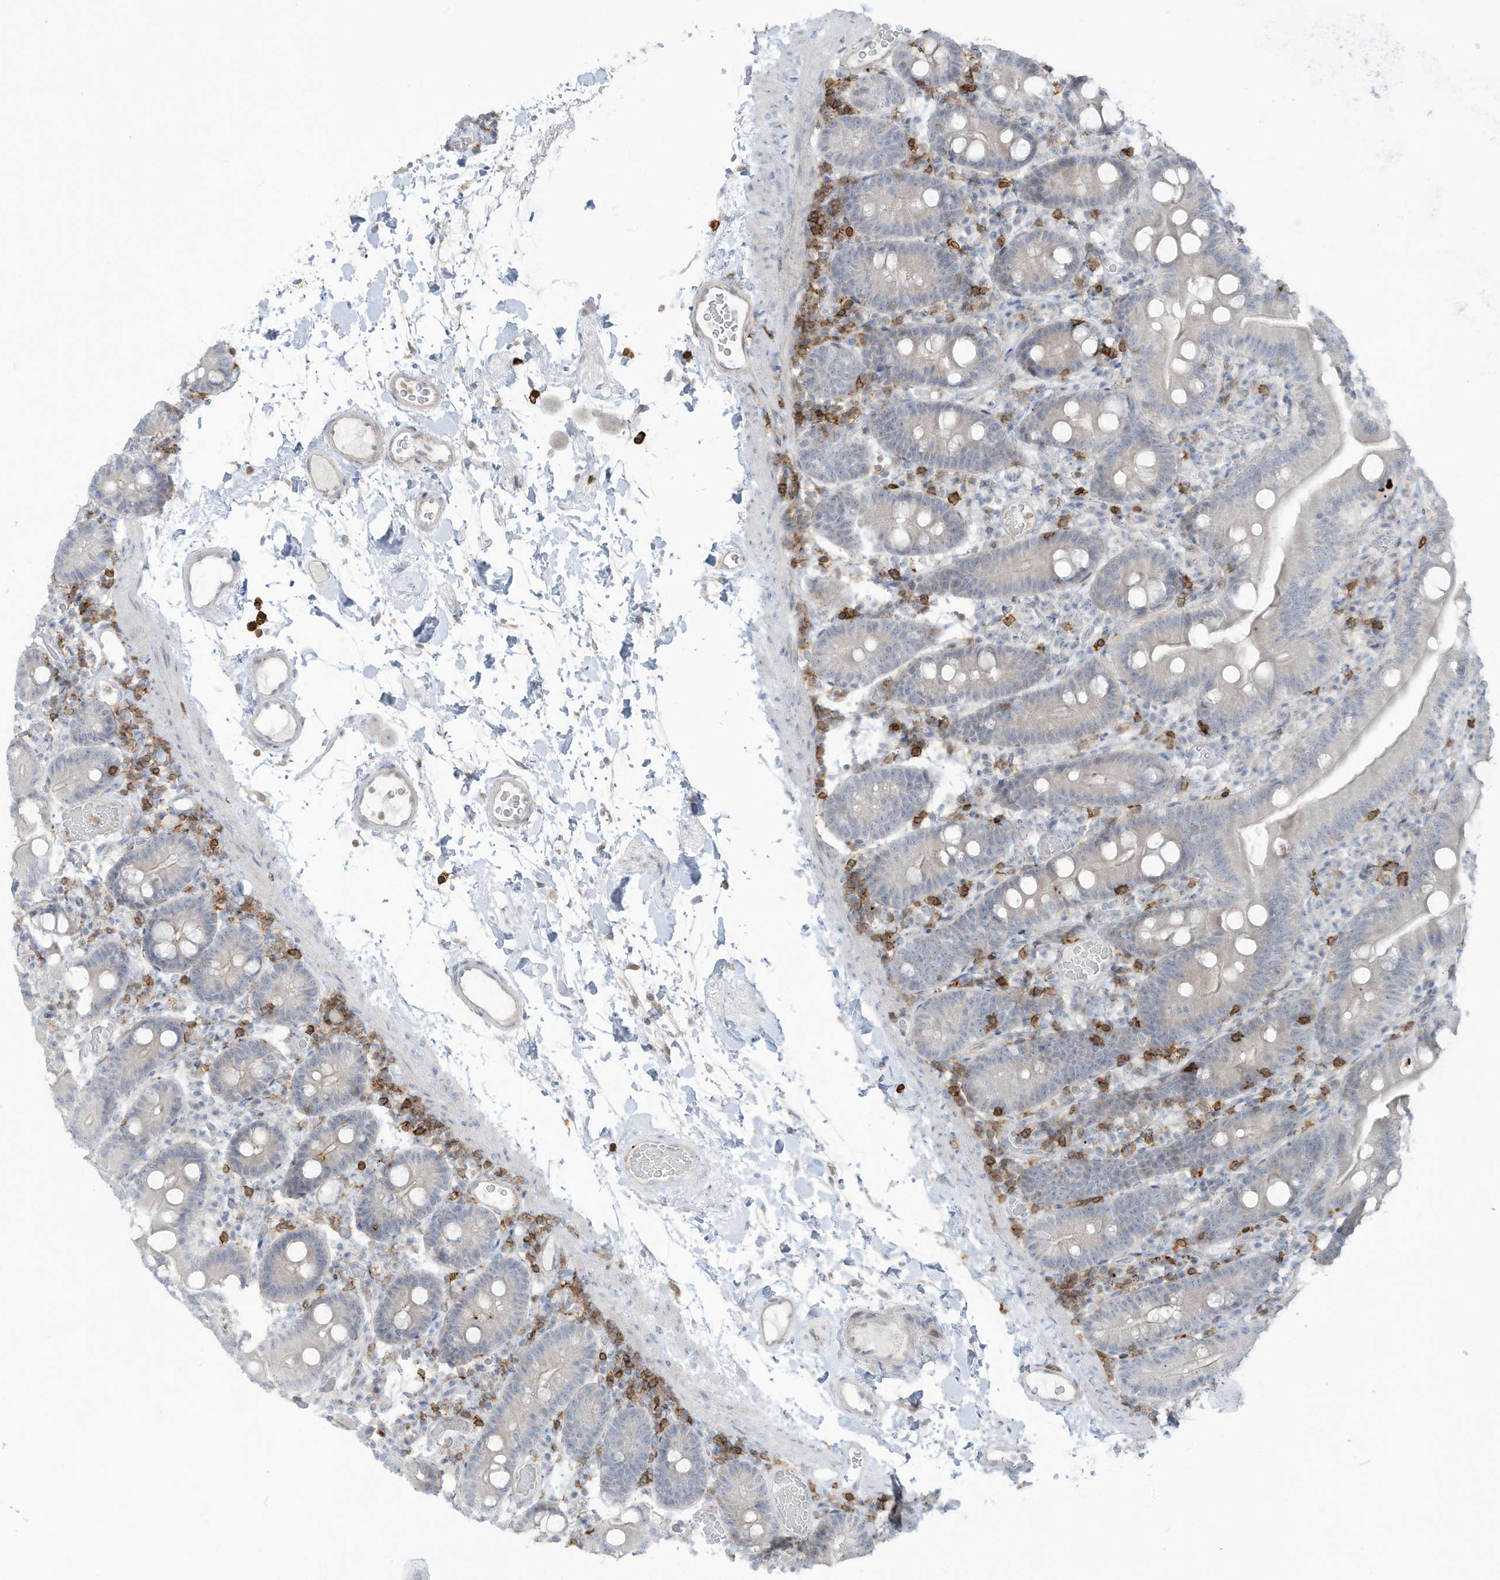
{"staining": {"intensity": "negative", "quantity": "none", "location": "none"}, "tissue": "duodenum", "cell_type": "Glandular cells", "image_type": "normal", "snomed": [{"axis": "morphology", "description": "Normal tissue, NOS"}, {"axis": "topography", "description": "Duodenum"}], "caption": "High magnification brightfield microscopy of benign duodenum stained with DAB (brown) and counterstained with hematoxylin (blue): glandular cells show no significant expression. (Stains: DAB (3,3'-diaminobenzidine) immunohistochemistry with hematoxylin counter stain, Microscopy: brightfield microscopy at high magnification).", "gene": "NOTO", "patient": {"sex": "male", "age": 55}}